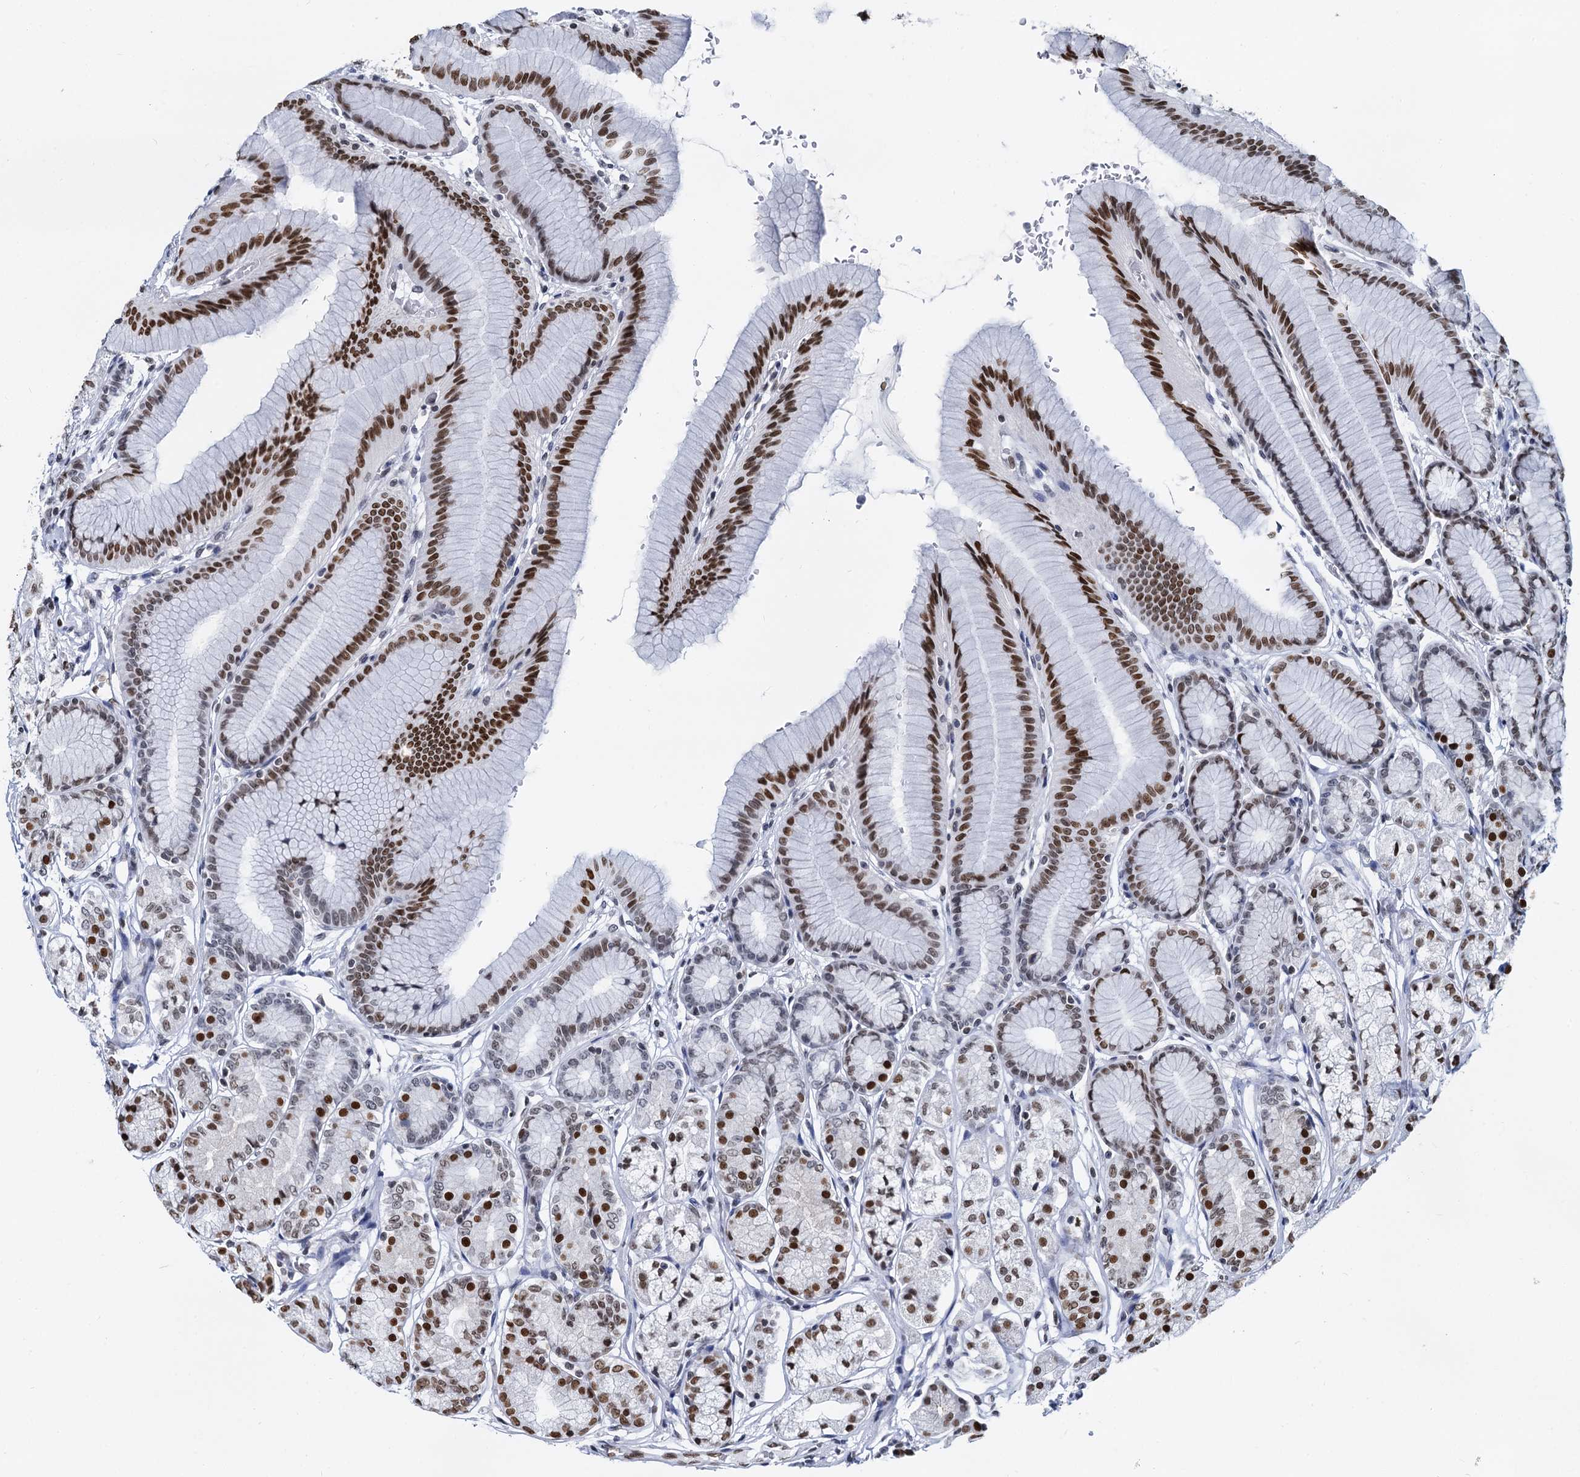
{"staining": {"intensity": "strong", "quantity": "25%-75%", "location": "nuclear"}, "tissue": "stomach", "cell_type": "Glandular cells", "image_type": "normal", "snomed": [{"axis": "morphology", "description": "Normal tissue, NOS"}, {"axis": "morphology", "description": "Adenocarcinoma, NOS"}, {"axis": "morphology", "description": "Adenocarcinoma, High grade"}, {"axis": "topography", "description": "Stomach, upper"}, {"axis": "topography", "description": "Stomach"}], "caption": "Normal stomach demonstrates strong nuclear staining in approximately 25%-75% of glandular cells Nuclei are stained in blue..", "gene": "CMAS", "patient": {"sex": "female", "age": 65}}